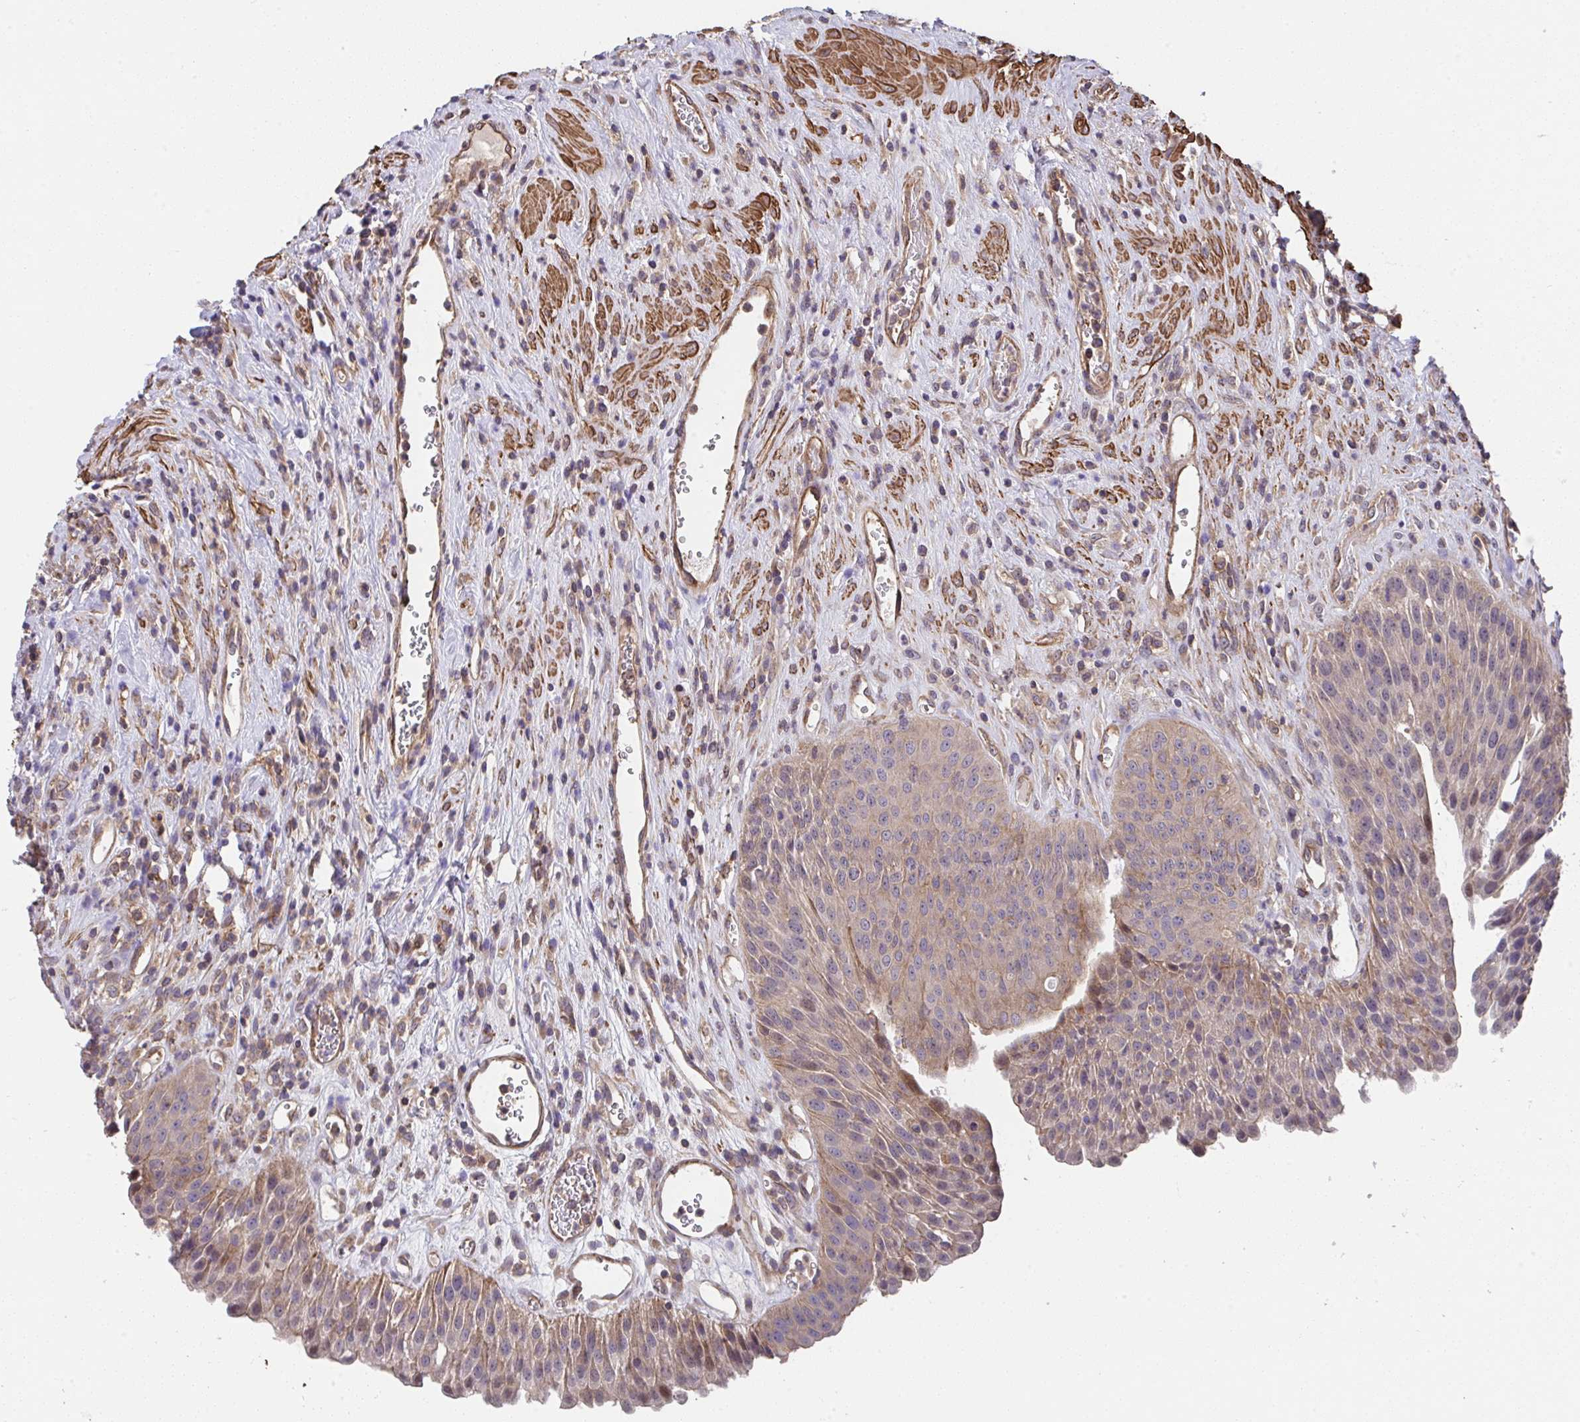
{"staining": {"intensity": "moderate", "quantity": ">75%", "location": "cytoplasmic/membranous"}, "tissue": "urinary bladder", "cell_type": "Urothelial cells", "image_type": "normal", "snomed": [{"axis": "morphology", "description": "Normal tissue, NOS"}, {"axis": "topography", "description": "Urinary bladder"}], "caption": "An IHC micrograph of benign tissue is shown. Protein staining in brown highlights moderate cytoplasmic/membranous positivity in urinary bladder within urothelial cells.", "gene": "ZNF696", "patient": {"sex": "female", "age": 56}}